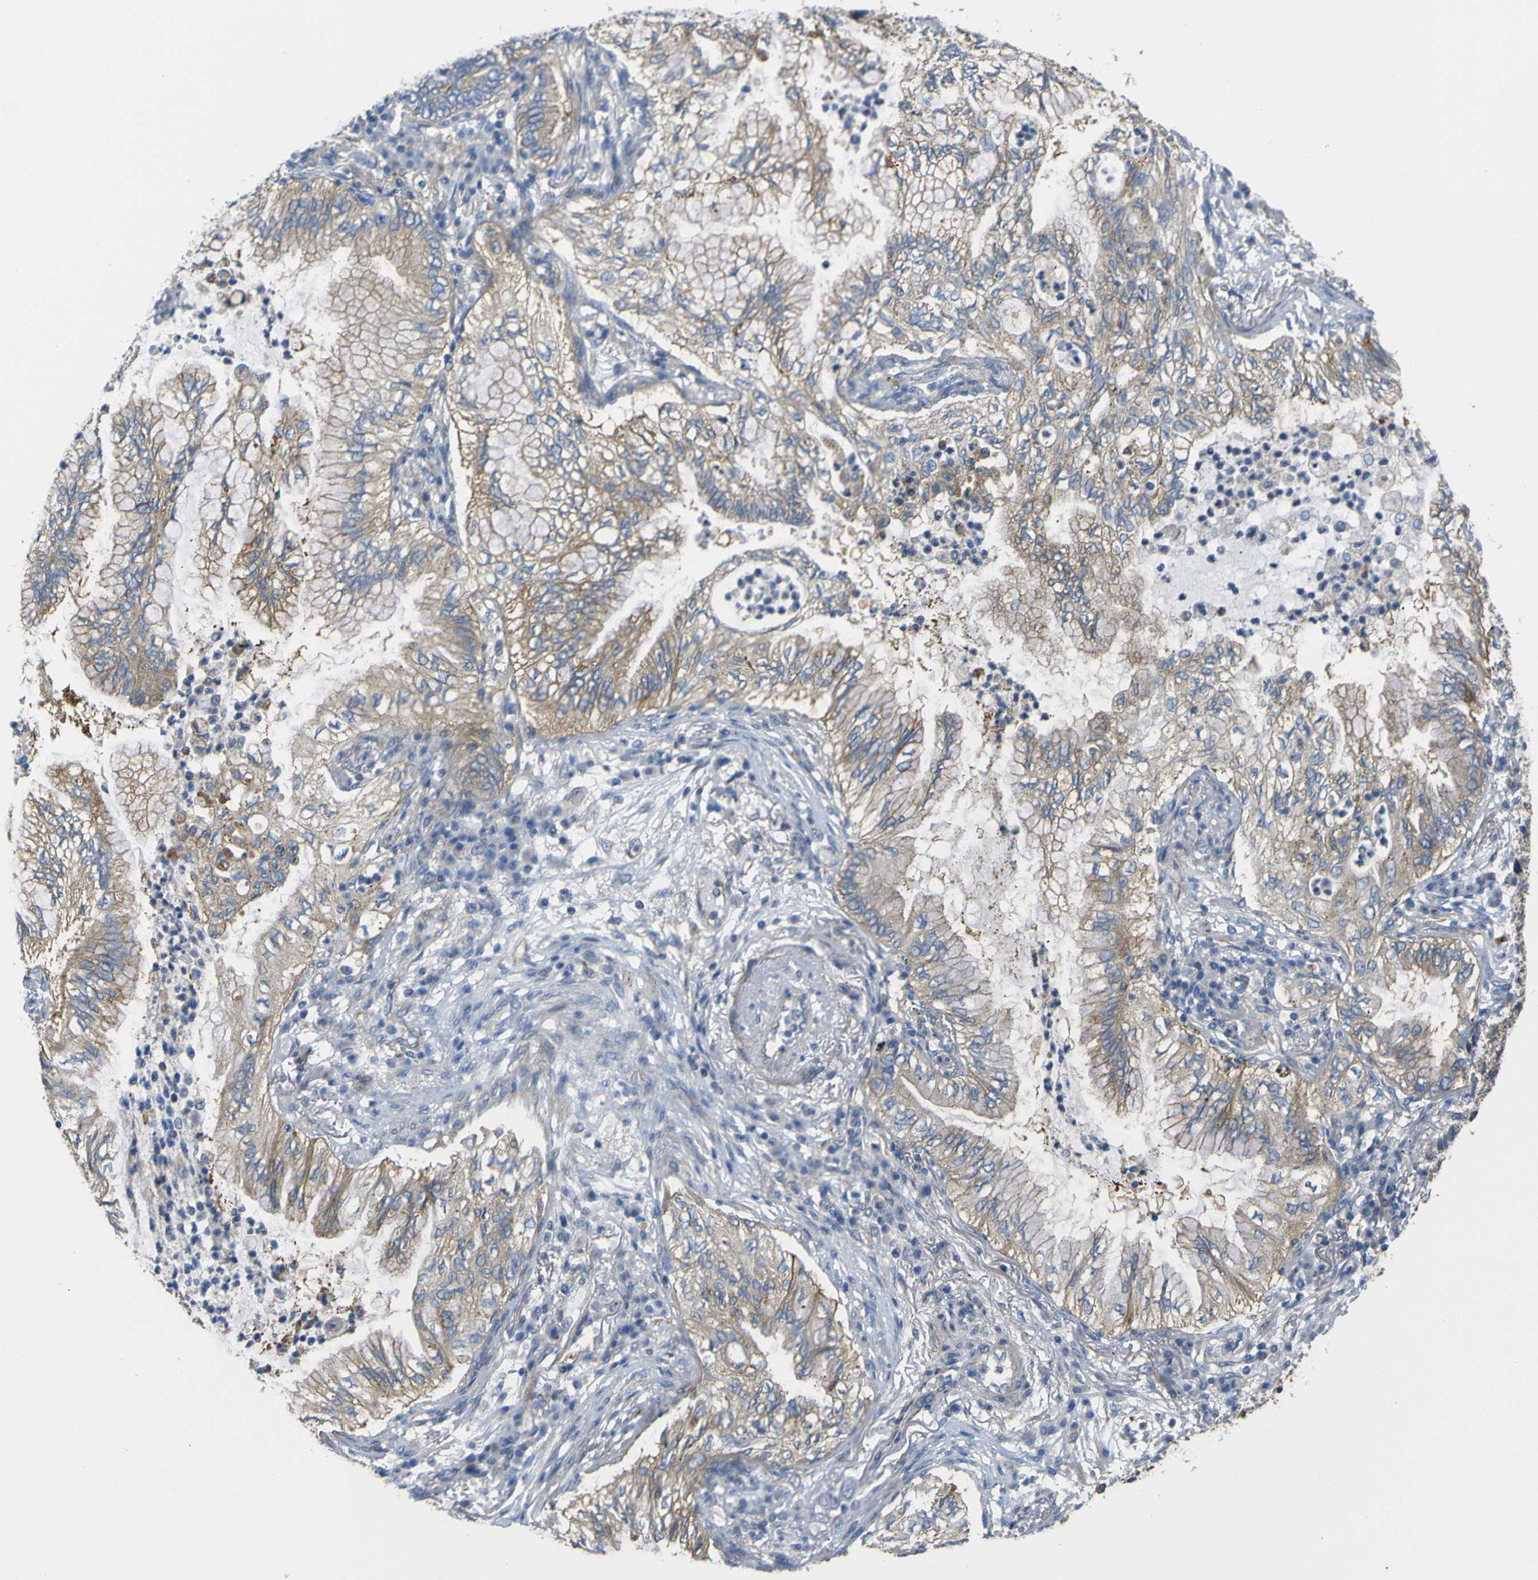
{"staining": {"intensity": "moderate", "quantity": ">75%", "location": "cytoplasmic/membranous"}, "tissue": "lung cancer", "cell_type": "Tumor cells", "image_type": "cancer", "snomed": [{"axis": "morphology", "description": "Normal tissue, NOS"}, {"axis": "morphology", "description": "Adenocarcinoma, NOS"}, {"axis": "topography", "description": "Bronchus"}, {"axis": "topography", "description": "Lung"}], "caption": "Immunohistochemistry histopathology image of neoplastic tissue: adenocarcinoma (lung) stained using immunohistochemistry reveals medium levels of moderate protein expression localized specifically in the cytoplasmic/membranous of tumor cells, appearing as a cytoplasmic/membranous brown color.", "gene": "SYPL1", "patient": {"sex": "female", "age": 70}}